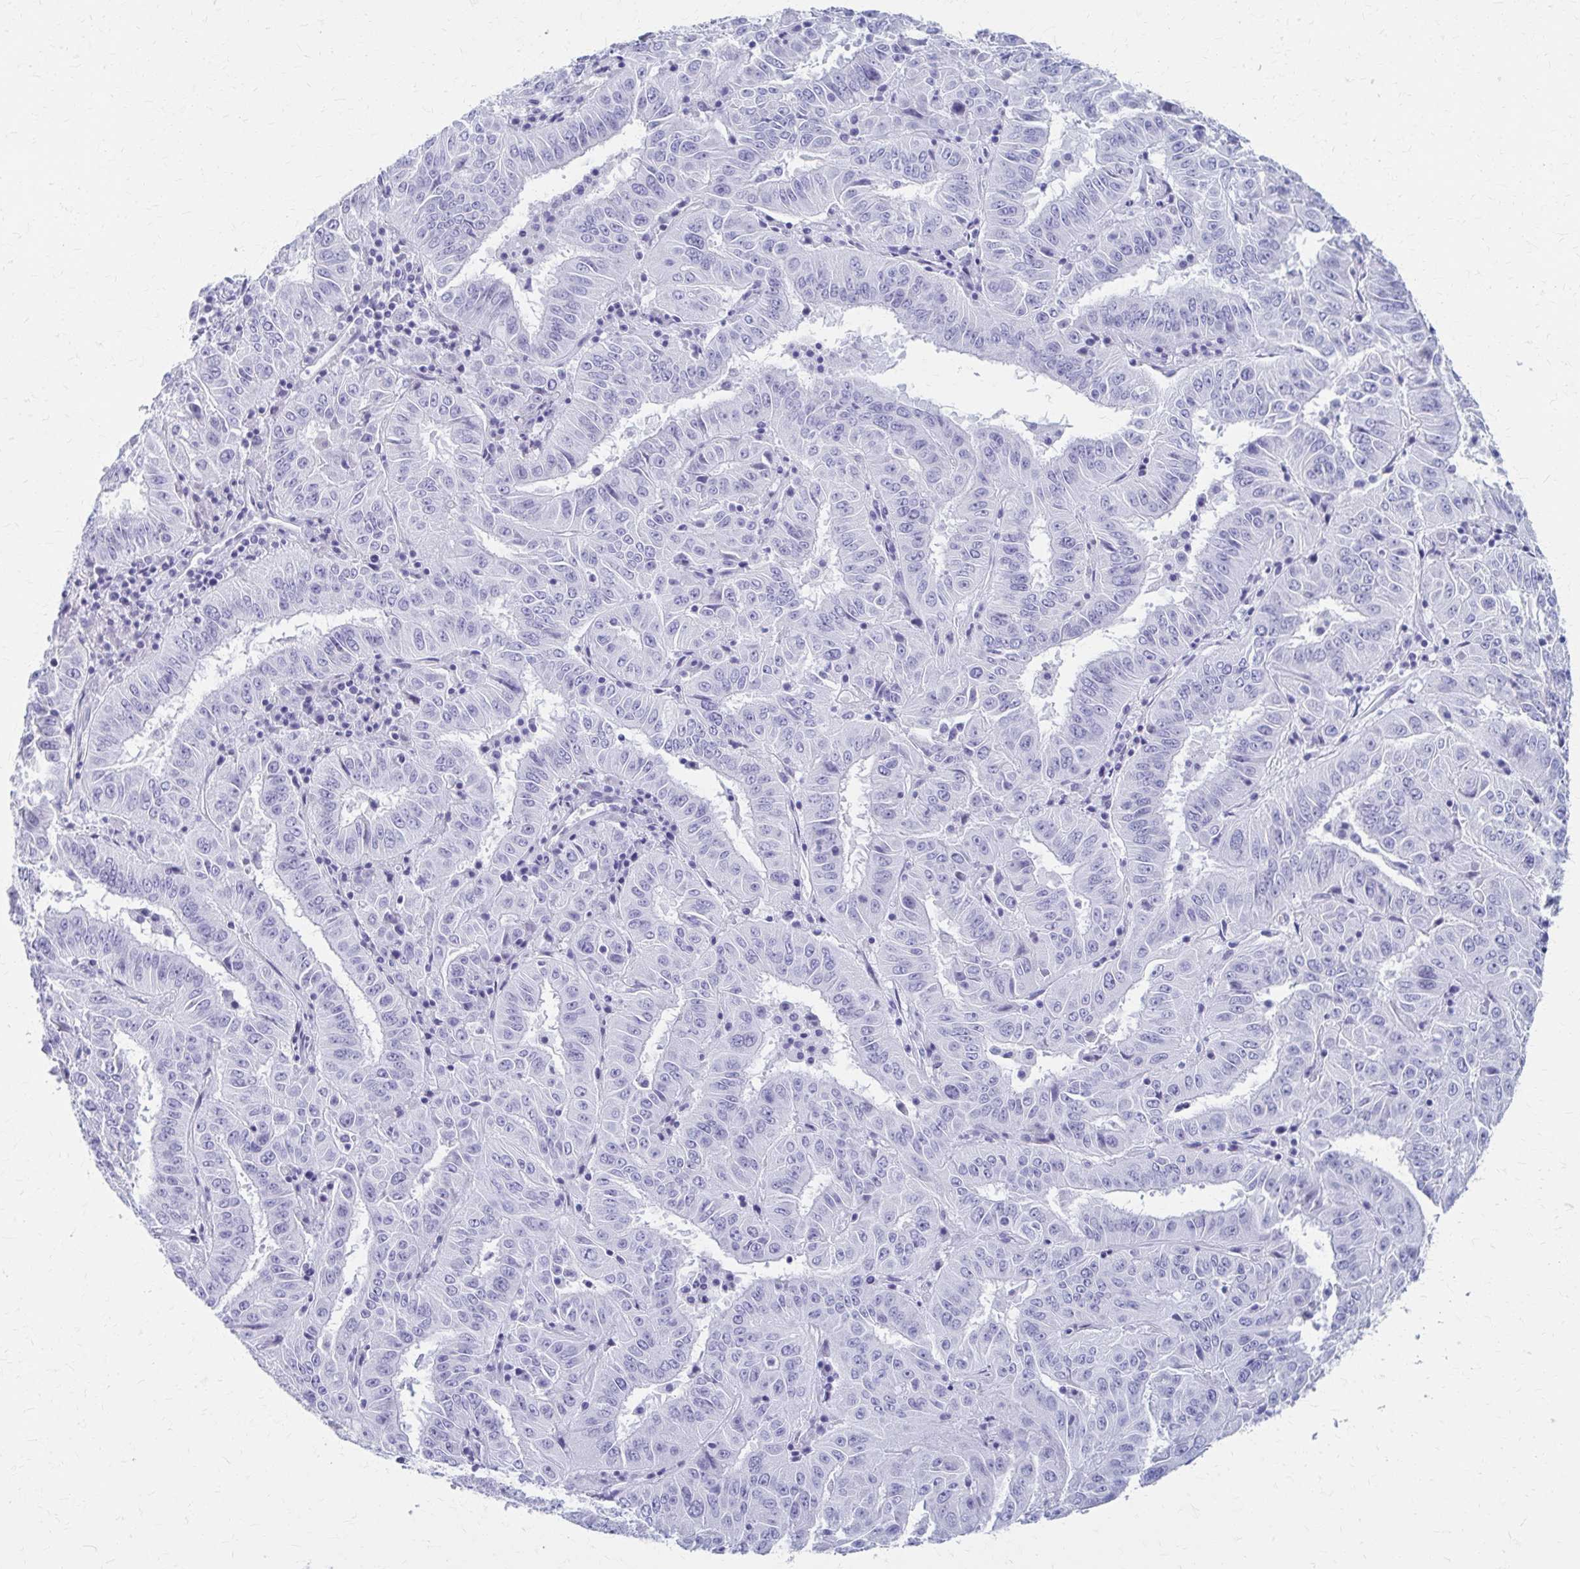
{"staining": {"intensity": "negative", "quantity": "none", "location": "none"}, "tissue": "pancreatic cancer", "cell_type": "Tumor cells", "image_type": "cancer", "snomed": [{"axis": "morphology", "description": "Adenocarcinoma, NOS"}, {"axis": "topography", "description": "Pancreas"}], "caption": "DAB immunohistochemical staining of human pancreatic adenocarcinoma reveals no significant expression in tumor cells.", "gene": "CELF5", "patient": {"sex": "male", "age": 63}}